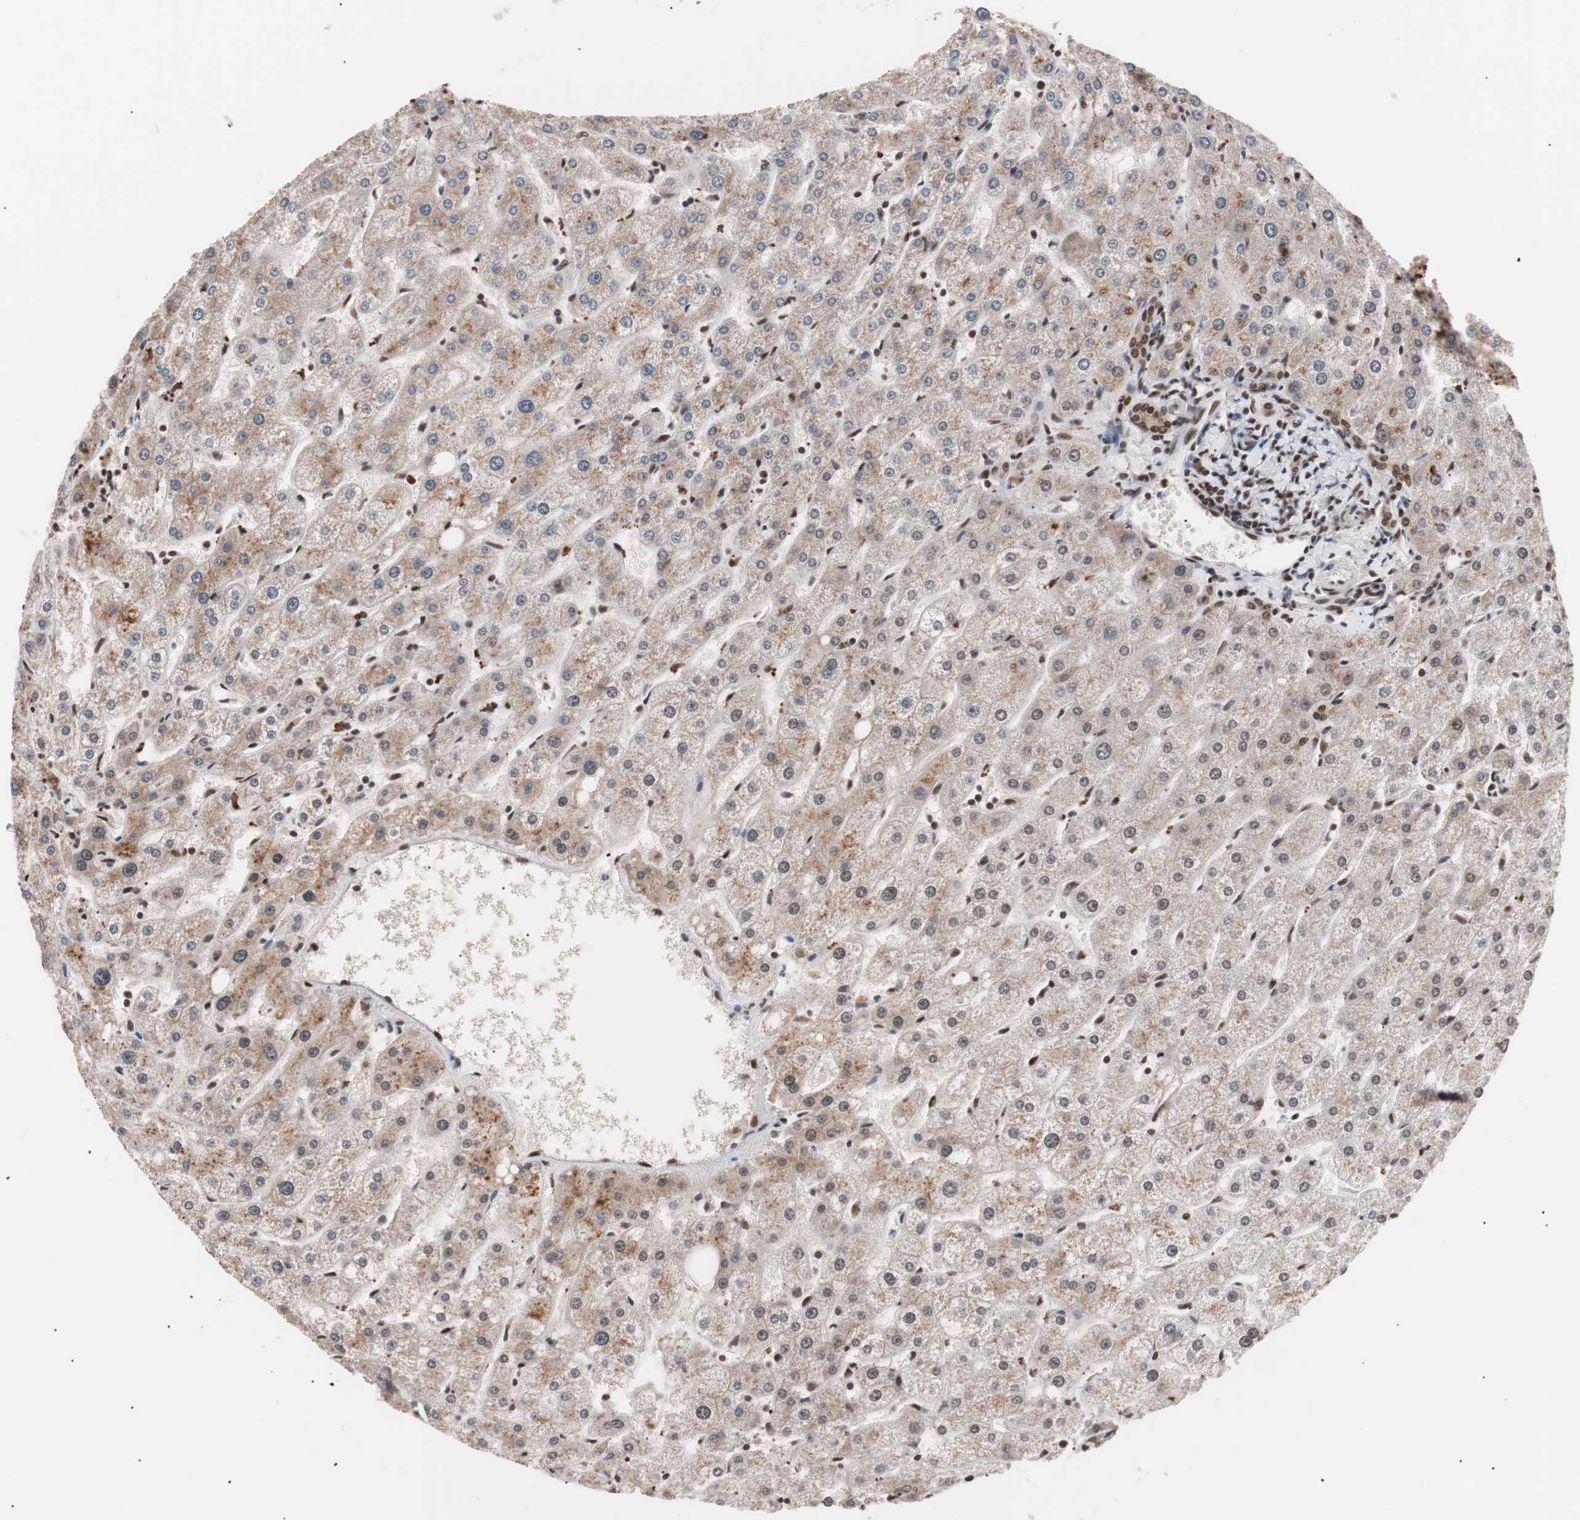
{"staining": {"intensity": "strong", "quantity": ">75%", "location": "nuclear"}, "tissue": "liver", "cell_type": "Cholangiocytes", "image_type": "normal", "snomed": [{"axis": "morphology", "description": "Normal tissue, NOS"}, {"axis": "topography", "description": "Liver"}], "caption": "Liver stained with immunohistochemistry (IHC) shows strong nuclear positivity in approximately >75% of cholangiocytes.", "gene": "CHAMP1", "patient": {"sex": "male", "age": 67}}